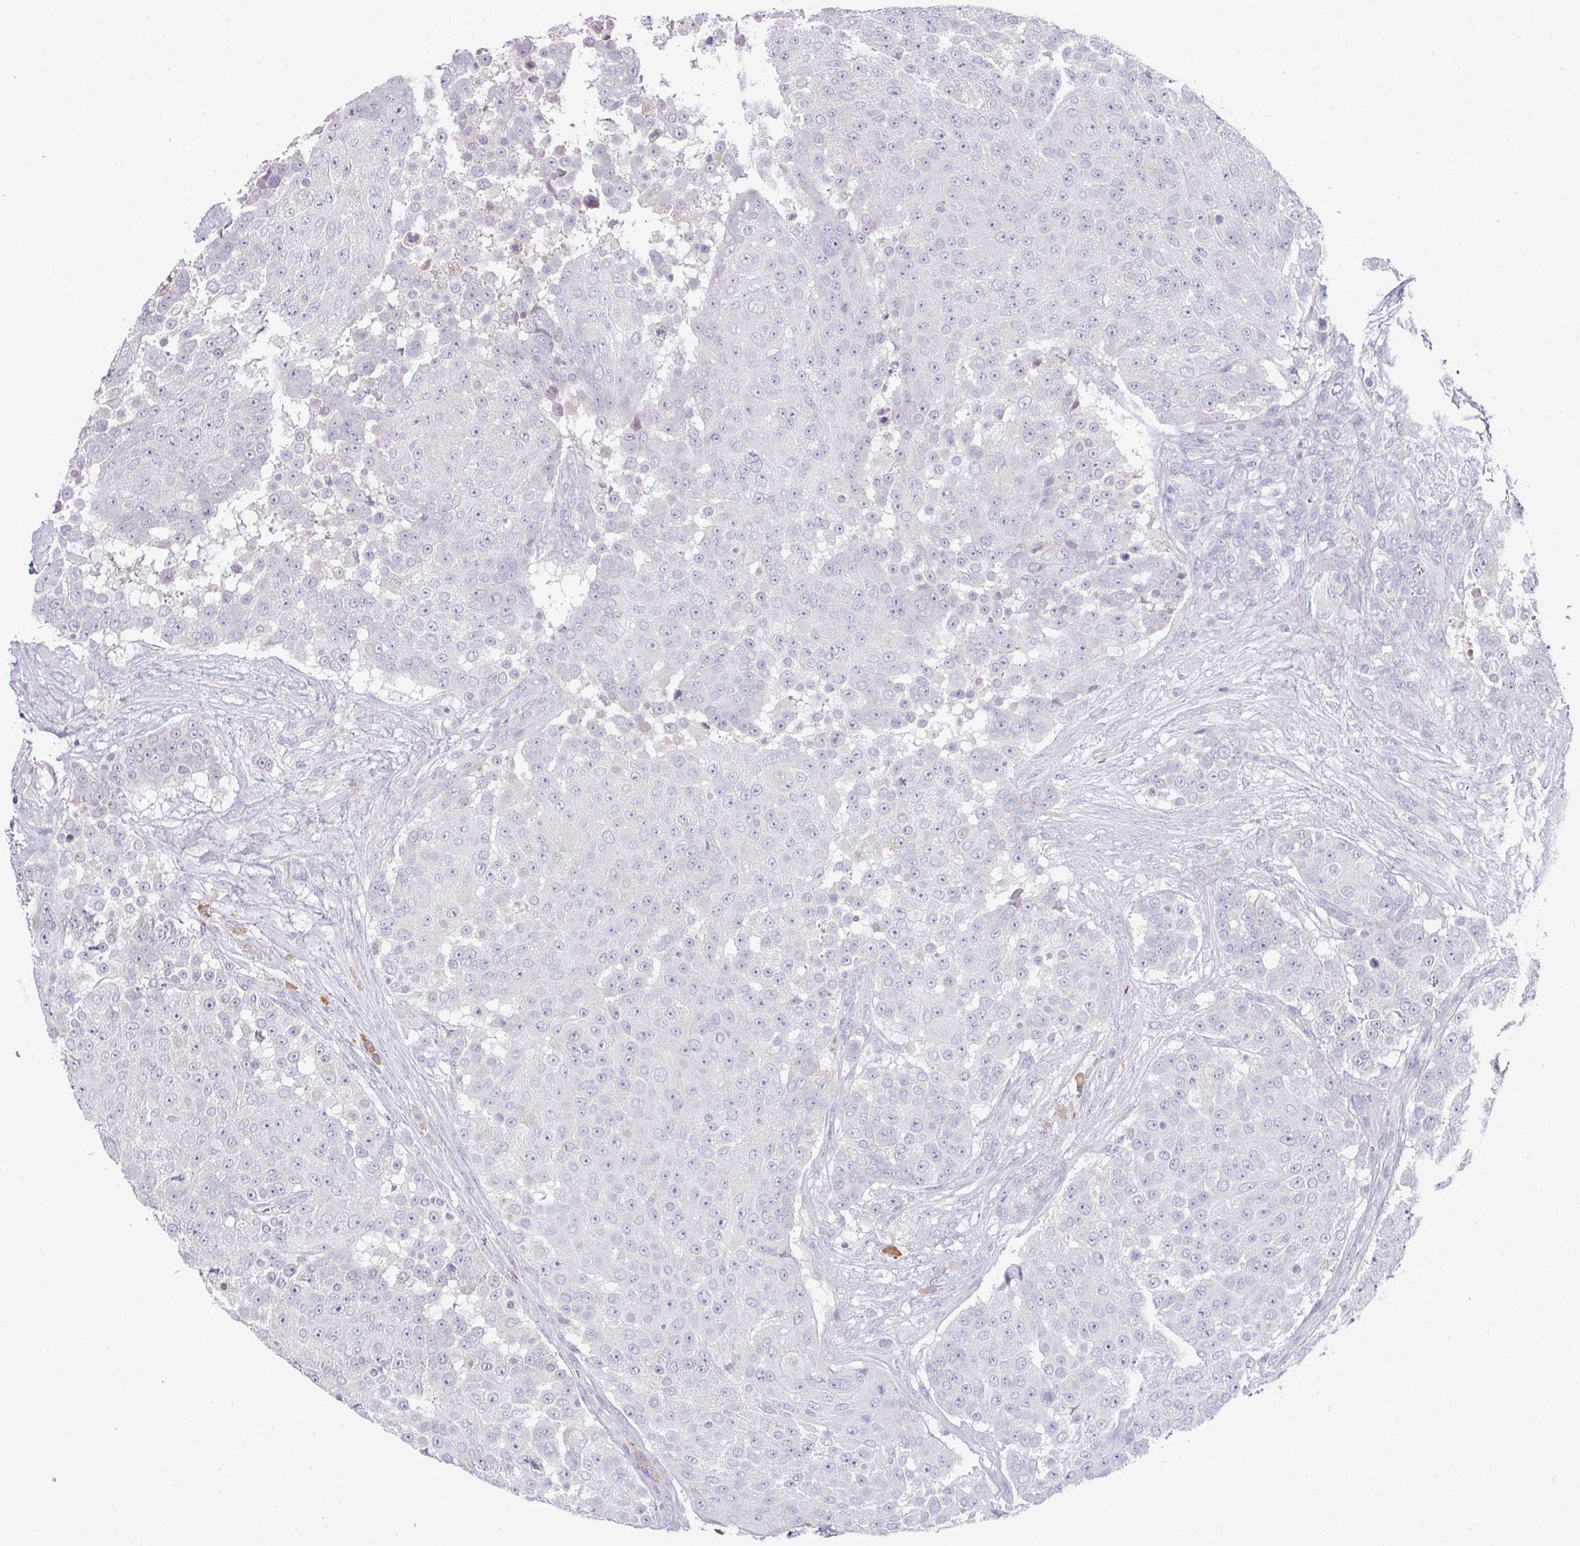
{"staining": {"intensity": "negative", "quantity": "none", "location": "none"}, "tissue": "urothelial cancer", "cell_type": "Tumor cells", "image_type": "cancer", "snomed": [{"axis": "morphology", "description": "Urothelial carcinoma, High grade"}, {"axis": "topography", "description": "Urinary bladder"}], "caption": "Tumor cells show no significant positivity in high-grade urothelial carcinoma.", "gene": "SLAMF6", "patient": {"sex": "female", "age": 63}}